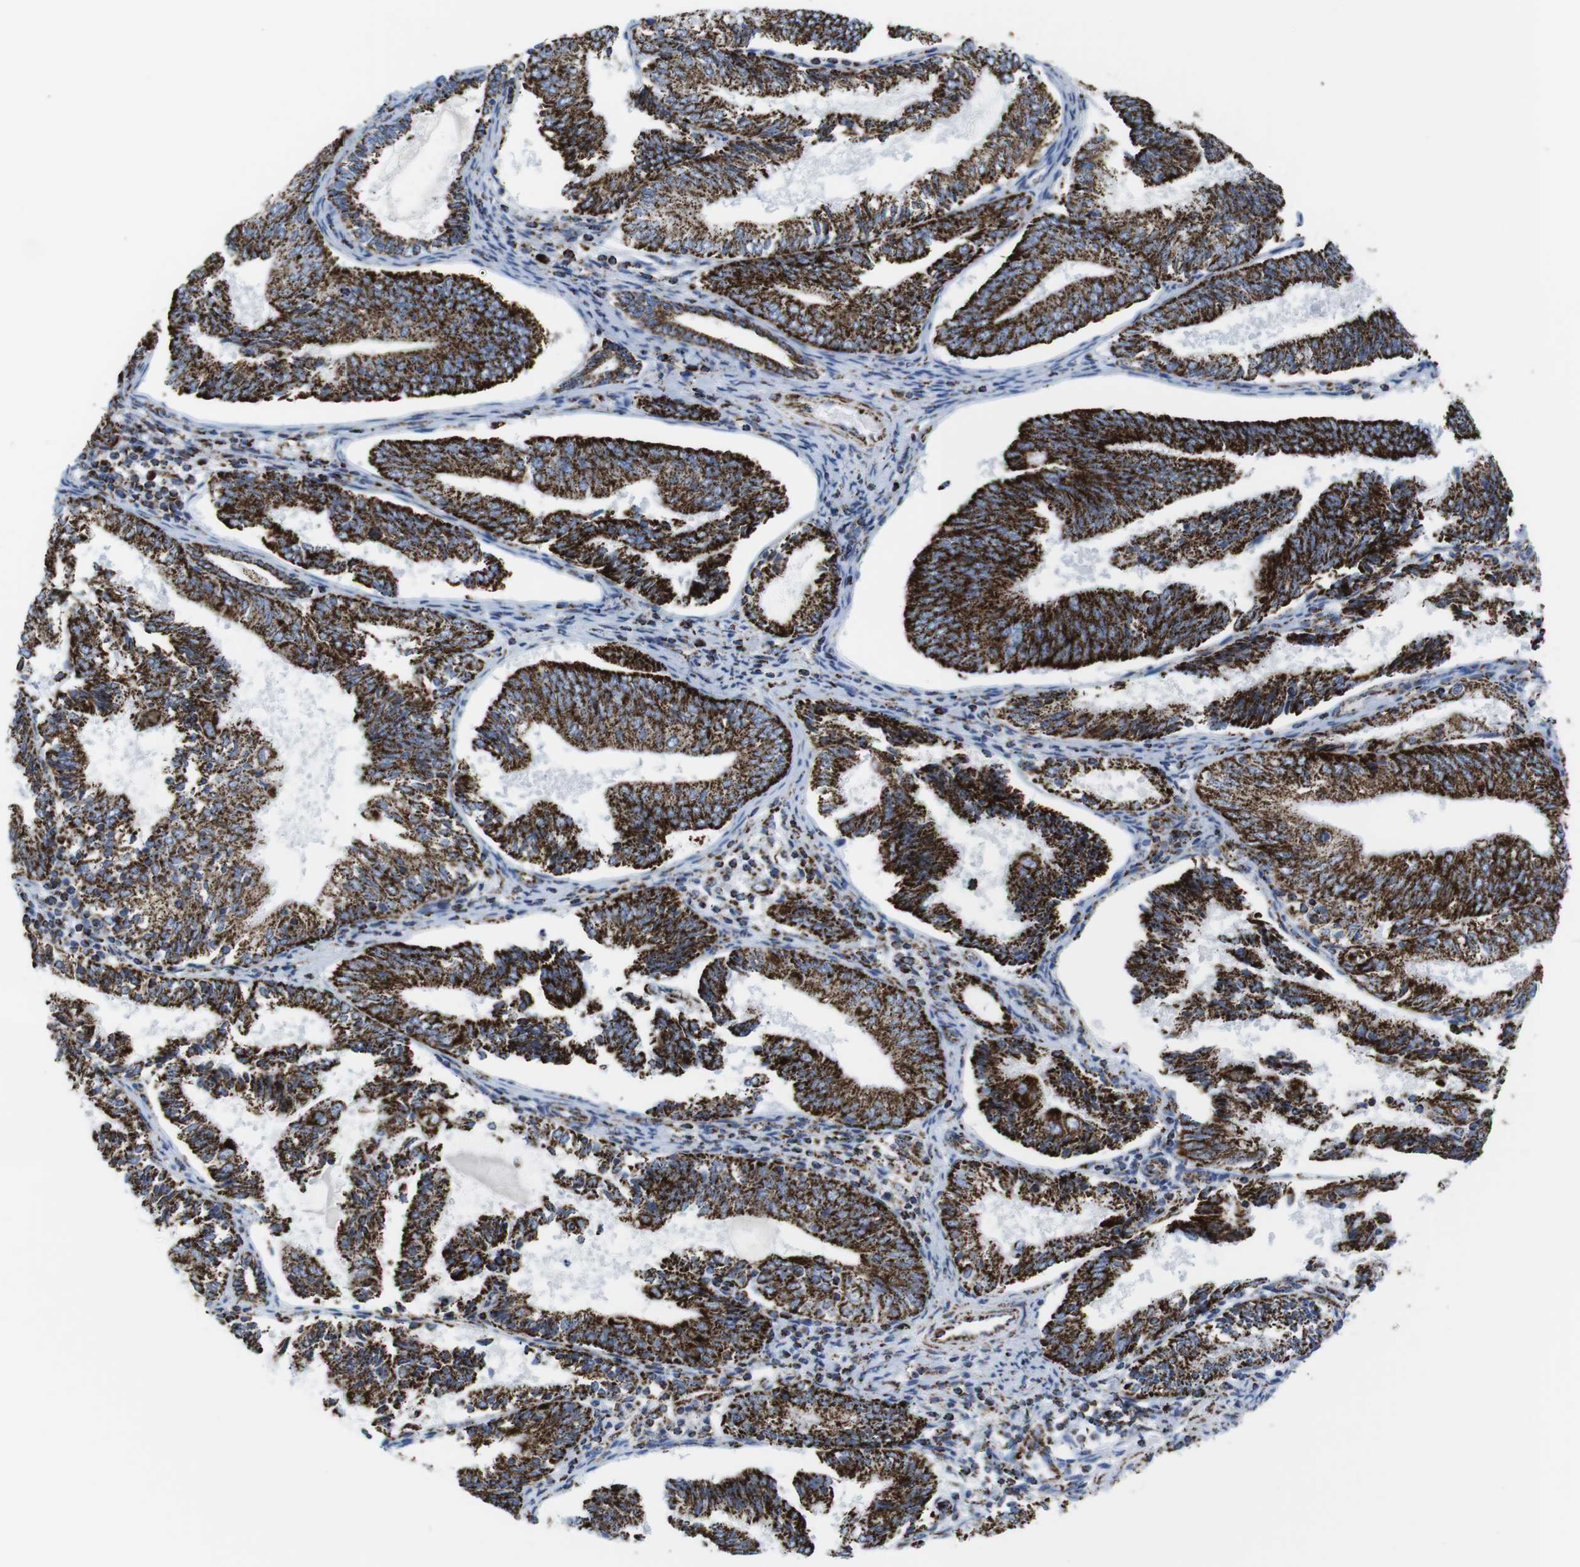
{"staining": {"intensity": "strong", "quantity": ">75%", "location": "cytoplasmic/membranous"}, "tissue": "endometrial cancer", "cell_type": "Tumor cells", "image_type": "cancer", "snomed": [{"axis": "morphology", "description": "Adenocarcinoma, NOS"}, {"axis": "topography", "description": "Endometrium"}], "caption": "About >75% of tumor cells in human endometrial adenocarcinoma display strong cytoplasmic/membranous protein positivity as visualized by brown immunohistochemical staining.", "gene": "ATP5PO", "patient": {"sex": "female", "age": 81}}